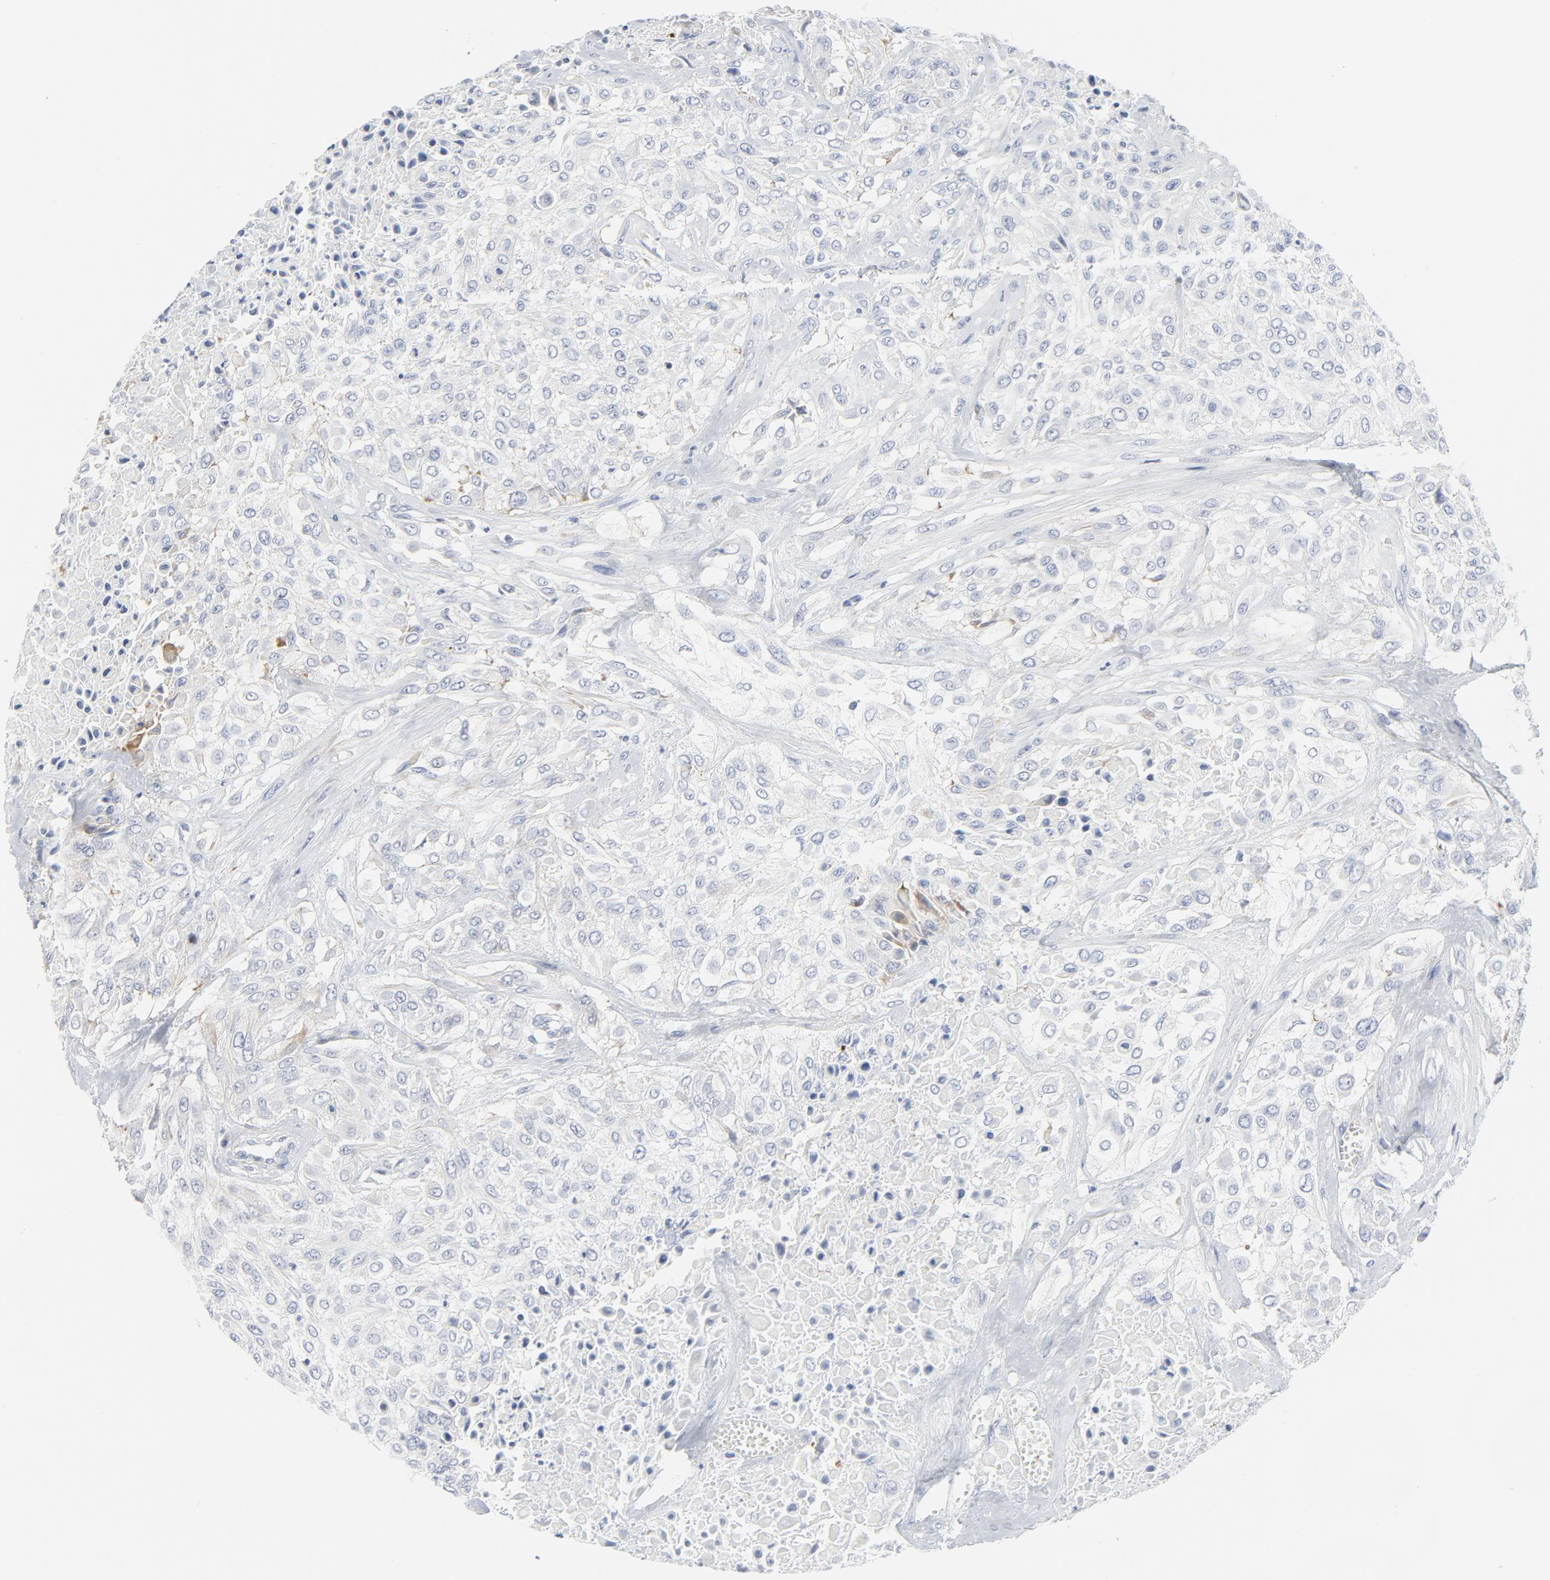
{"staining": {"intensity": "negative", "quantity": "none", "location": "none"}, "tissue": "urothelial cancer", "cell_type": "Tumor cells", "image_type": "cancer", "snomed": [{"axis": "morphology", "description": "Urothelial carcinoma, High grade"}, {"axis": "topography", "description": "Urinary bladder"}], "caption": "This histopathology image is of urothelial cancer stained with immunohistochemistry to label a protein in brown with the nuclei are counter-stained blue. There is no staining in tumor cells.", "gene": "TUBB1", "patient": {"sex": "male", "age": 57}}